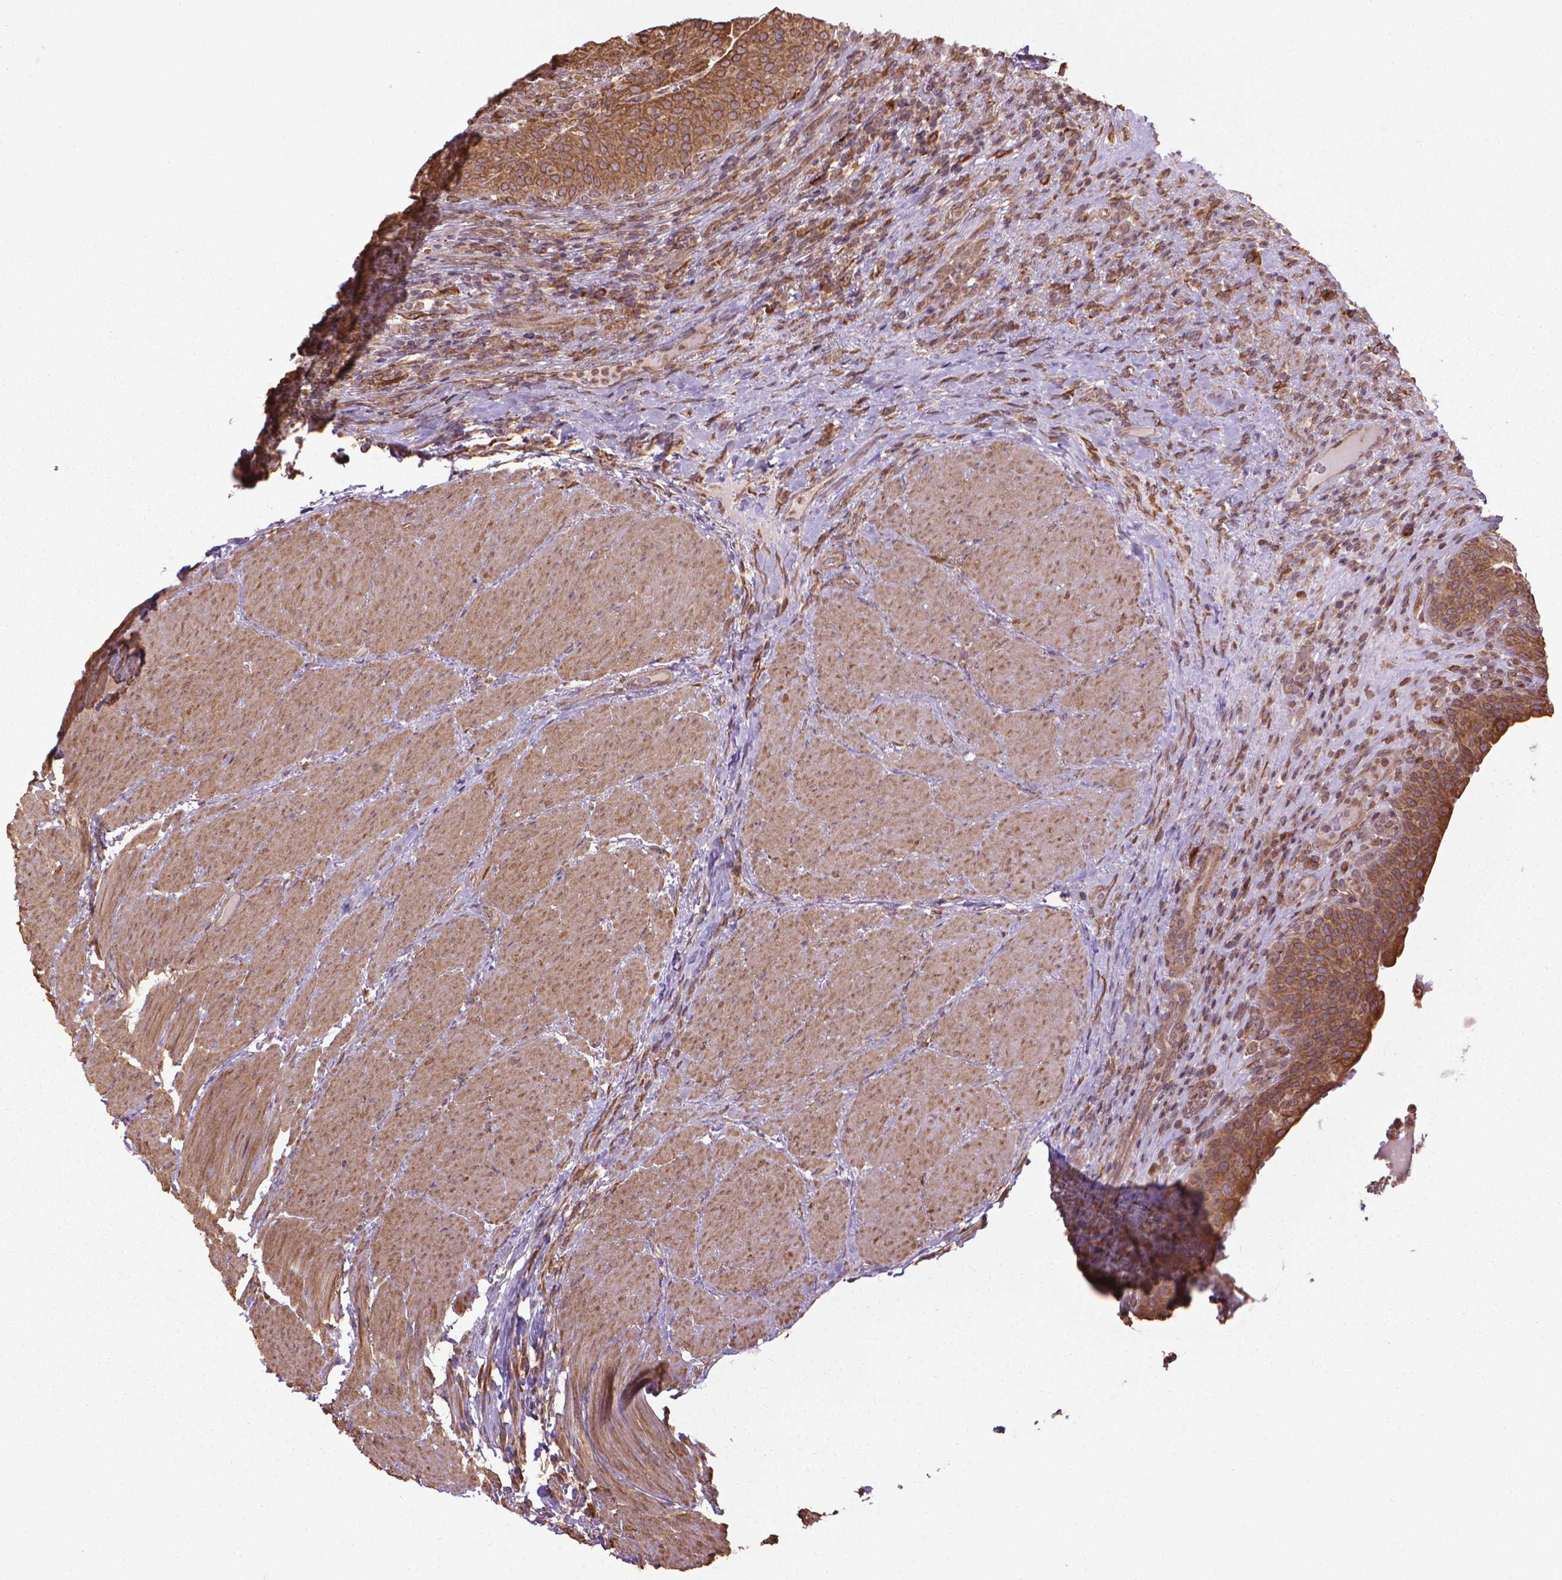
{"staining": {"intensity": "moderate", "quantity": ">75%", "location": "cytoplasmic/membranous"}, "tissue": "urinary bladder", "cell_type": "Urothelial cells", "image_type": "normal", "snomed": [{"axis": "morphology", "description": "Normal tissue, NOS"}, {"axis": "topography", "description": "Urinary bladder"}, {"axis": "topography", "description": "Peripheral nerve tissue"}], "caption": "A high-resolution photomicrograph shows immunohistochemistry staining of unremarkable urinary bladder, which demonstrates moderate cytoplasmic/membranous positivity in approximately >75% of urothelial cells.", "gene": "GAS1", "patient": {"sex": "male", "age": 66}}